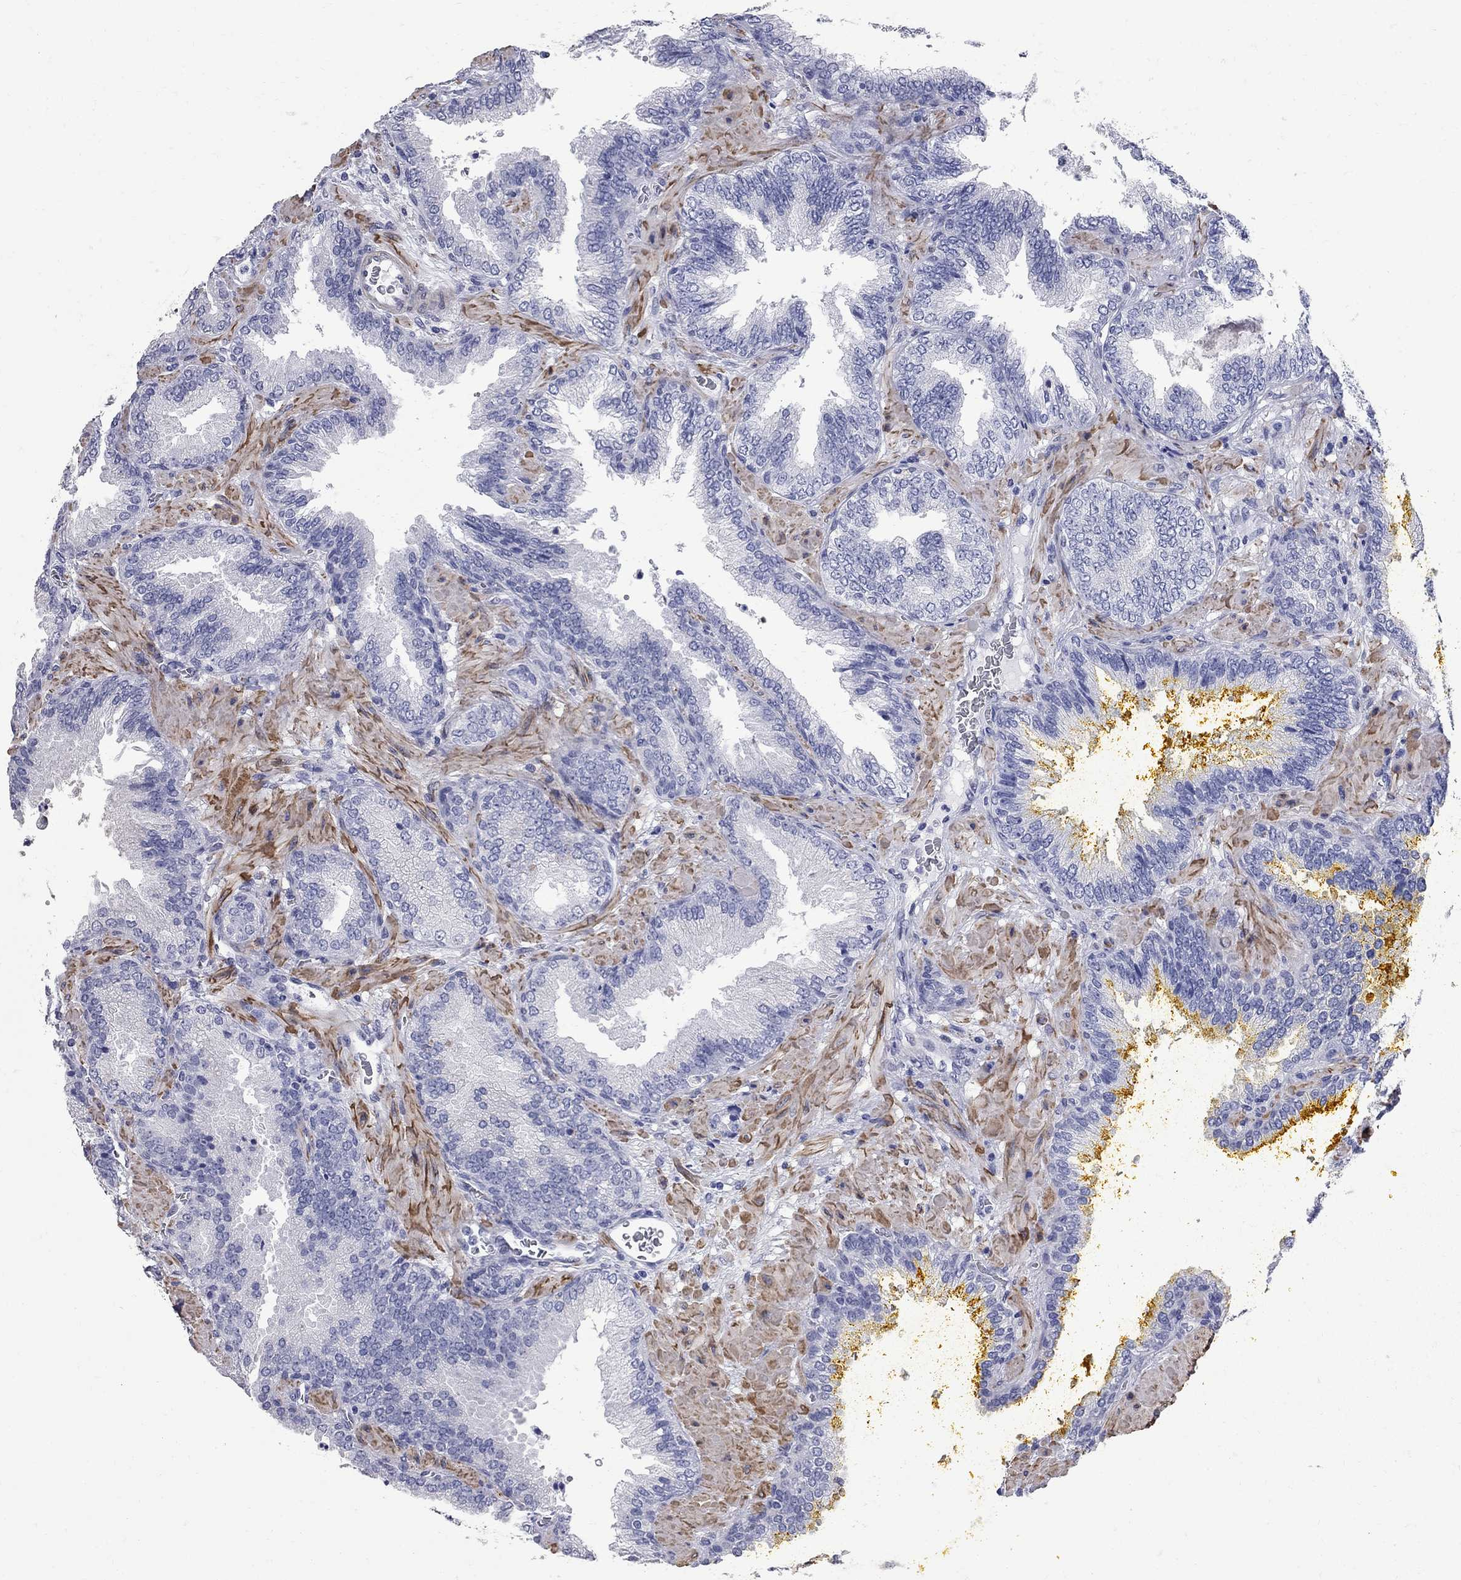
{"staining": {"intensity": "negative", "quantity": "none", "location": "none"}, "tissue": "prostate cancer", "cell_type": "Tumor cells", "image_type": "cancer", "snomed": [{"axis": "morphology", "description": "Adenocarcinoma, Low grade"}, {"axis": "topography", "description": "Prostate"}], "caption": "IHC histopathology image of prostate cancer (adenocarcinoma (low-grade)) stained for a protein (brown), which reveals no staining in tumor cells.", "gene": "BPIFB1", "patient": {"sex": "male", "age": 68}}